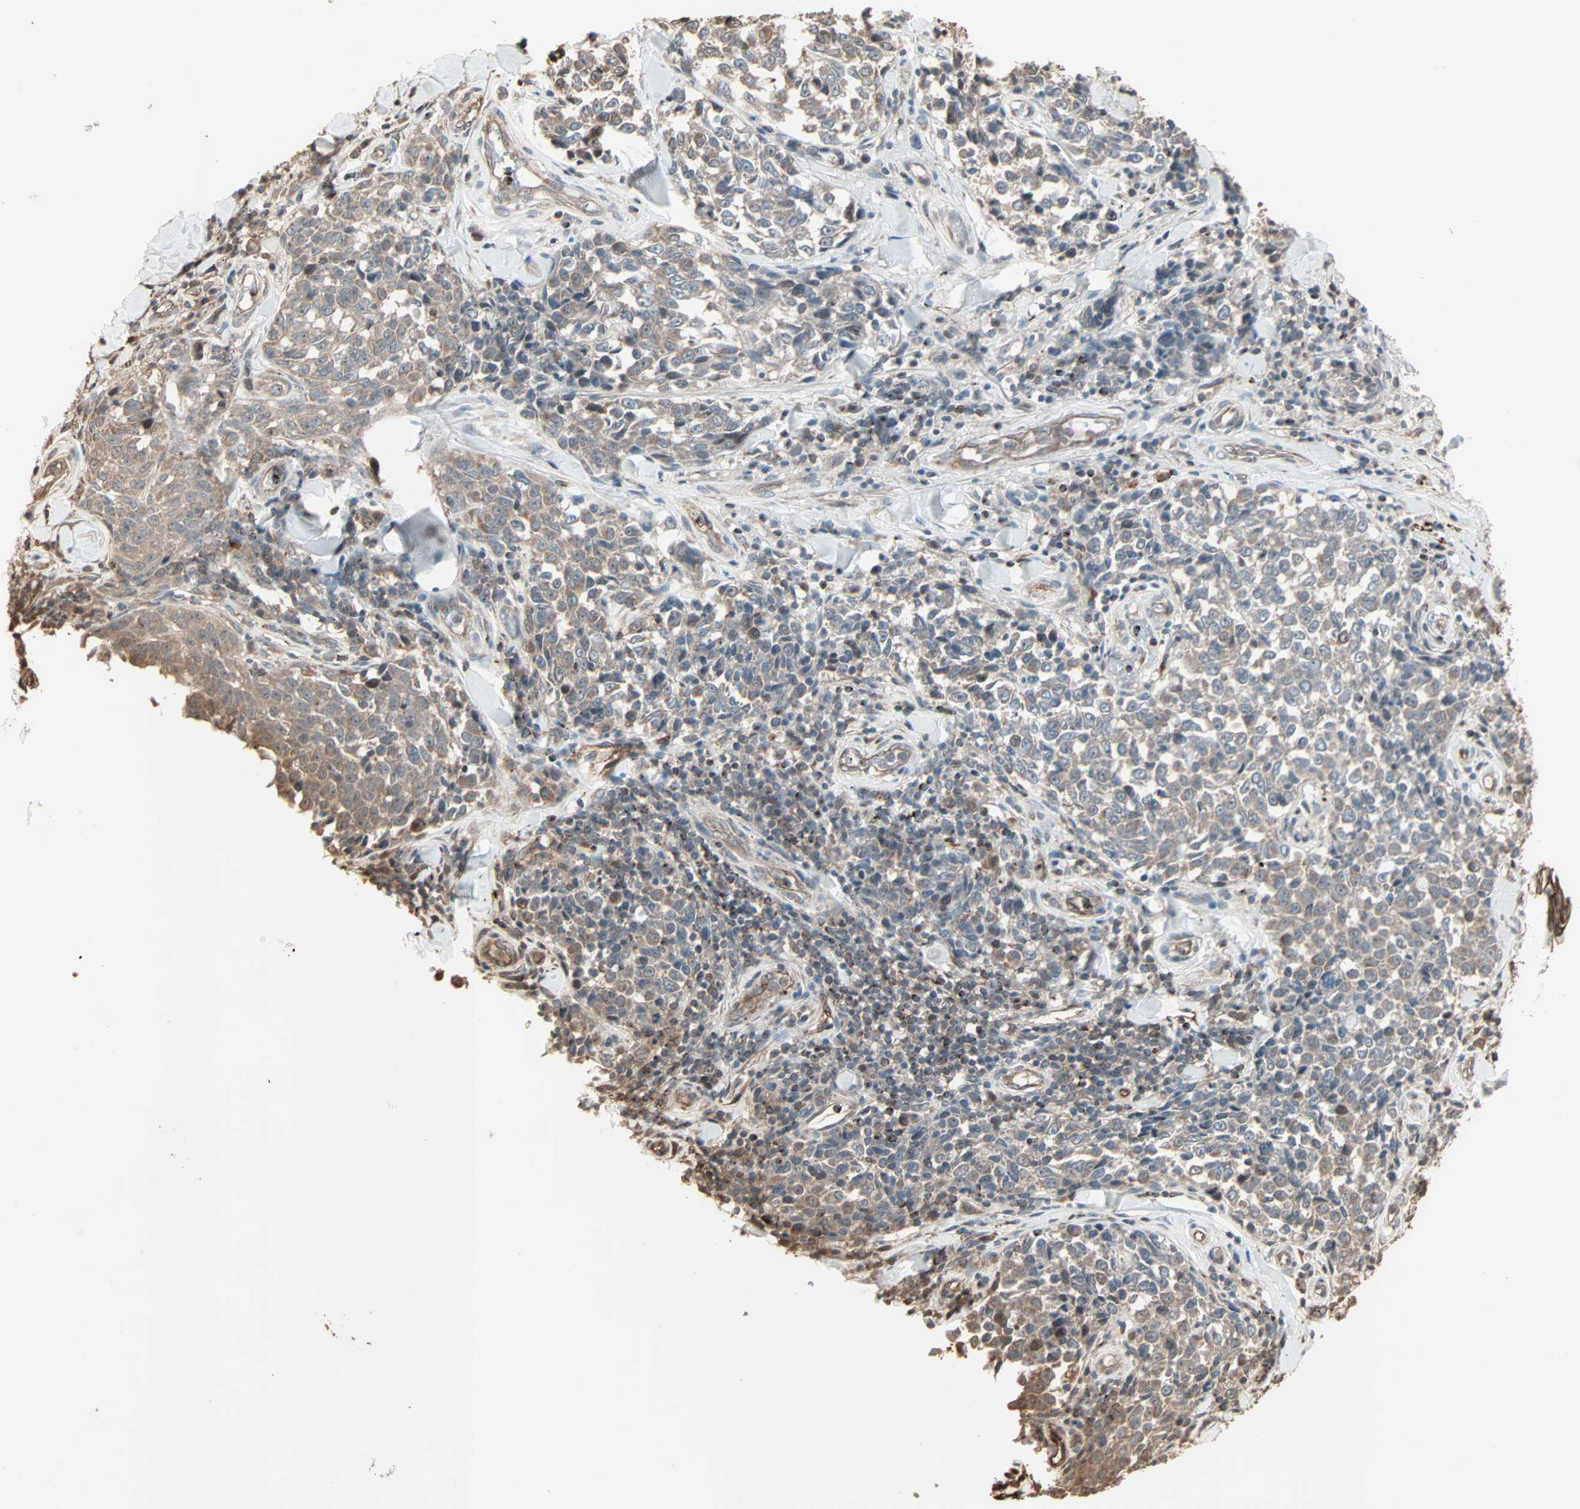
{"staining": {"intensity": "weak", "quantity": "25%-75%", "location": "cytoplasmic/membranous"}, "tissue": "melanoma", "cell_type": "Tumor cells", "image_type": "cancer", "snomed": [{"axis": "morphology", "description": "Malignant melanoma, NOS"}, {"axis": "topography", "description": "Skin"}], "caption": "Immunohistochemical staining of melanoma shows low levels of weak cytoplasmic/membranous protein expression in approximately 25%-75% of tumor cells.", "gene": "CALCRL", "patient": {"sex": "female", "age": 64}}